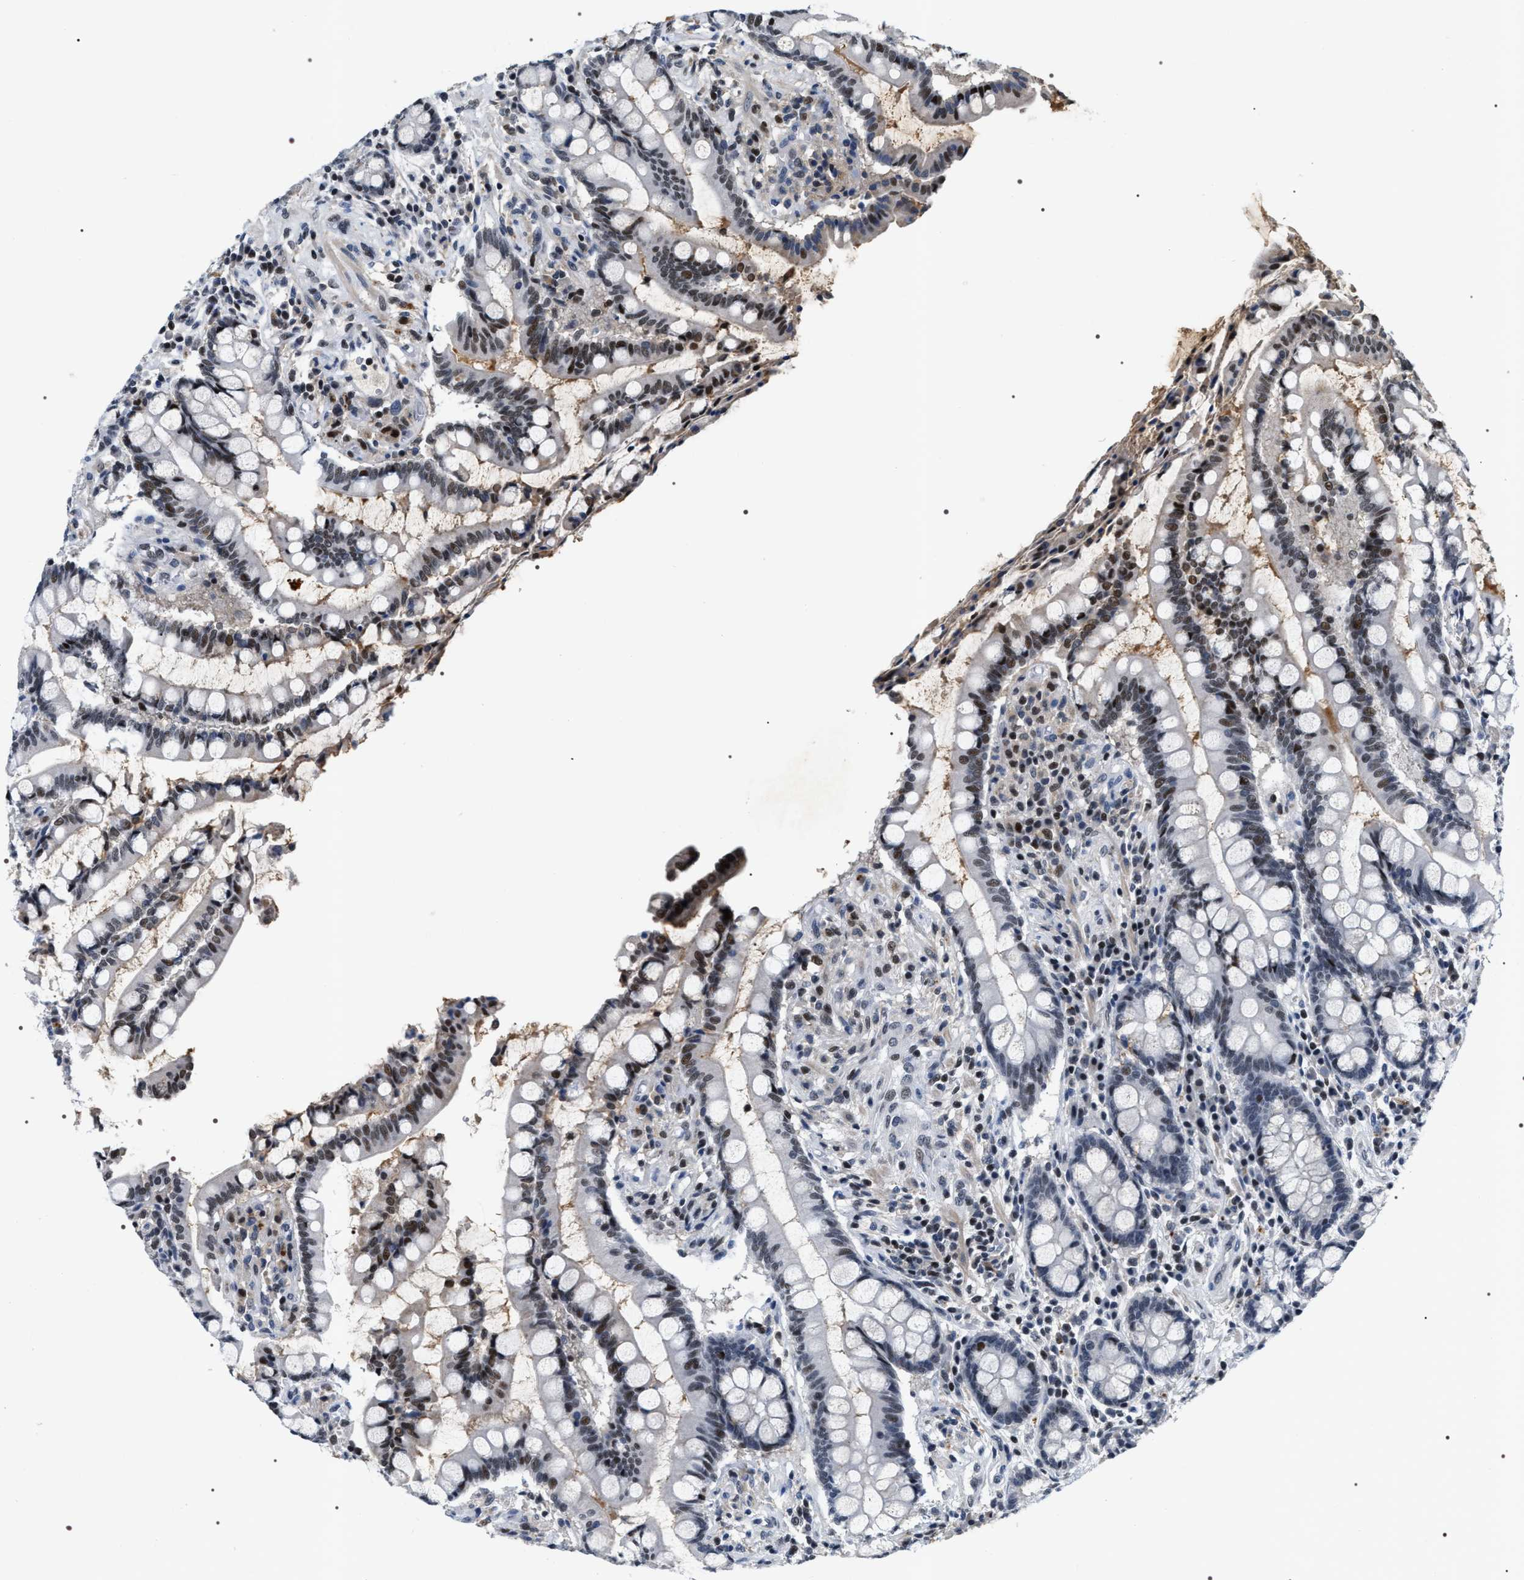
{"staining": {"intensity": "strong", "quantity": ">75%", "location": "nuclear"}, "tissue": "colon", "cell_type": "Endothelial cells", "image_type": "normal", "snomed": [{"axis": "morphology", "description": "Normal tissue, NOS"}, {"axis": "topography", "description": "Colon"}], "caption": "Benign colon was stained to show a protein in brown. There is high levels of strong nuclear expression in about >75% of endothelial cells. Using DAB (3,3'-diaminobenzidine) (brown) and hematoxylin (blue) stains, captured at high magnification using brightfield microscopy.", "gene": "C7orf25", "patient": {"sex": "male", "age": 73}}